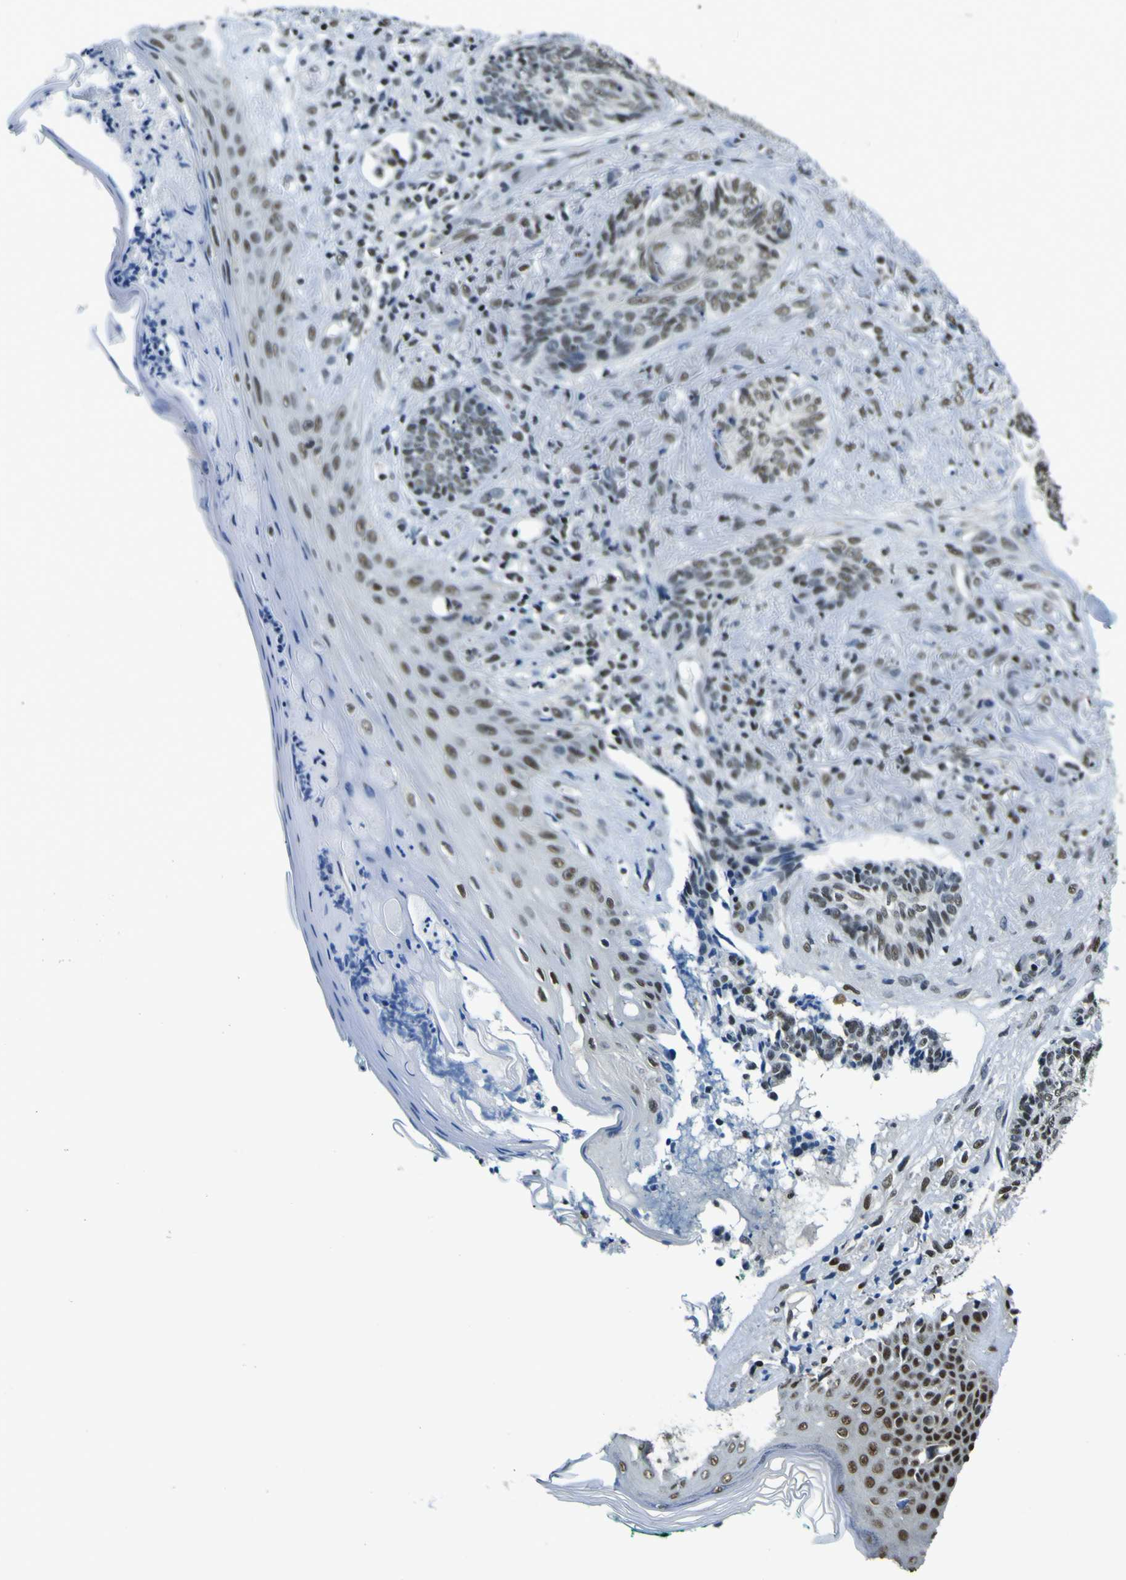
{"staining": {"intensity": "moderate", "quantity": ">75%", "location": "nuclear"}, "tissue": "skin cancer", "cell_type": "Tumor cells", "image_type": "cancer", "snomed": [{"axis": "morphology", "description": "Basal cell carcinoma"}, {"axis": "topography", "description": "Skin"}], "caption": "Human skin cancer (basal cell carcinoma) stained for a protein (brown) shows moderate nuclear positive positivity in approximately >75% of tumor cells.", "gene": "SP1", "patient": {"sex": "male", "age": 43}}